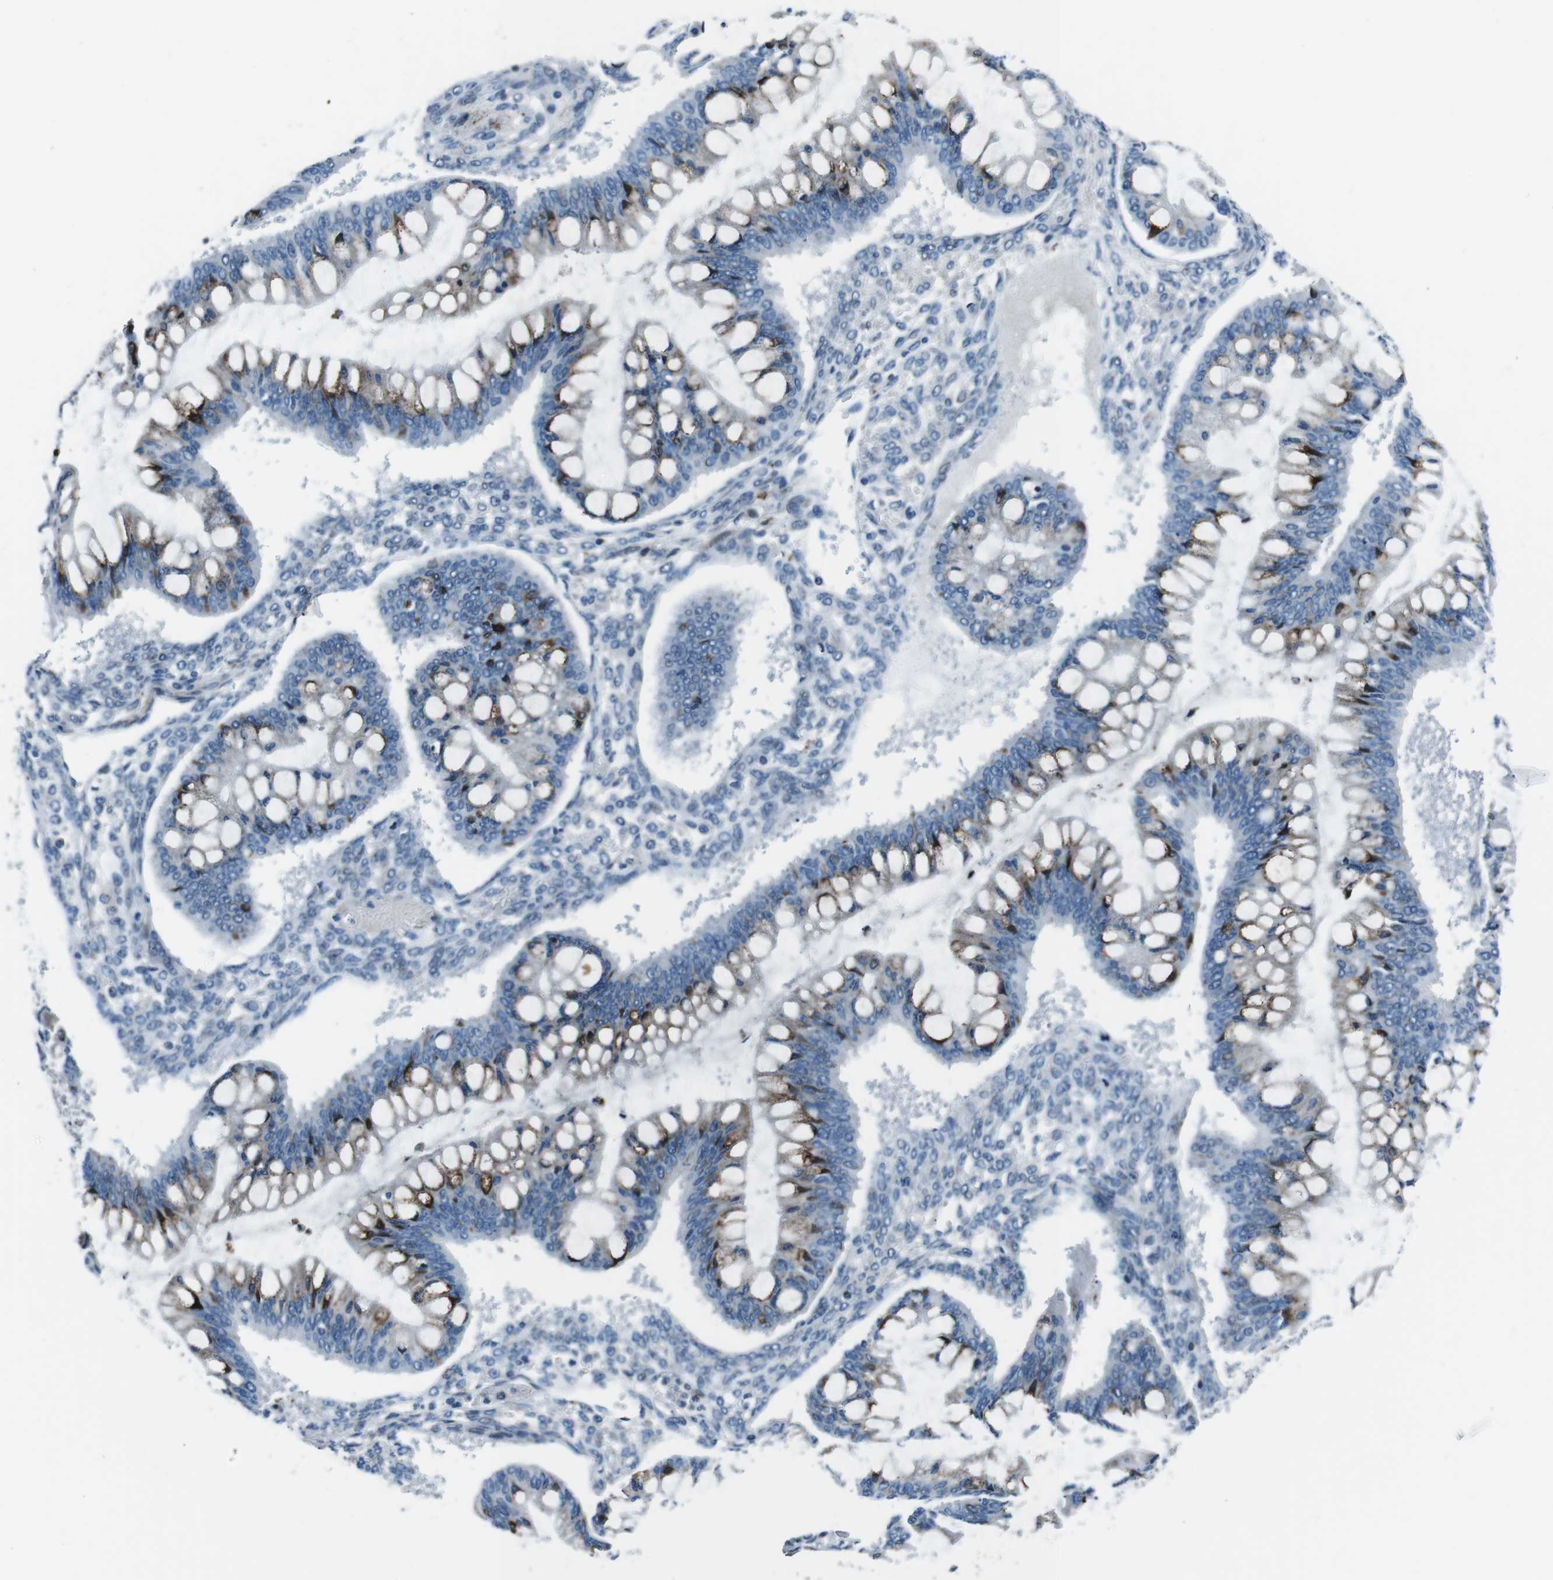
{"staining": {"intensity": "strong", "quantity": "<25%", "location": "cytoplasmic/membranous"}, "tissue": "ovarian cancer", "cell_type": "Tumor cells", "image_type": "cancer", "snomed": [{"axis": "morphology", "description": "Cystadenocarcinoma, mucinous, NOS"}, {"axis": "topography", "description": "Ovary"}], "caption": "Immunohistochemical staining of ovarian cancer (mucinous cystadenocarcinoma) reveals medium levels of strong cytoplasmic/membranous positivity in approximately <25% of tumor cells. The staining was performed using DAB (3,3'-diaminobenzidine), with brown indicating positive protein expression. Nuclei are stained blue with hematoxylin.", "gene": "NUCB2", "patient": {"sex": "female", "age": 73}}